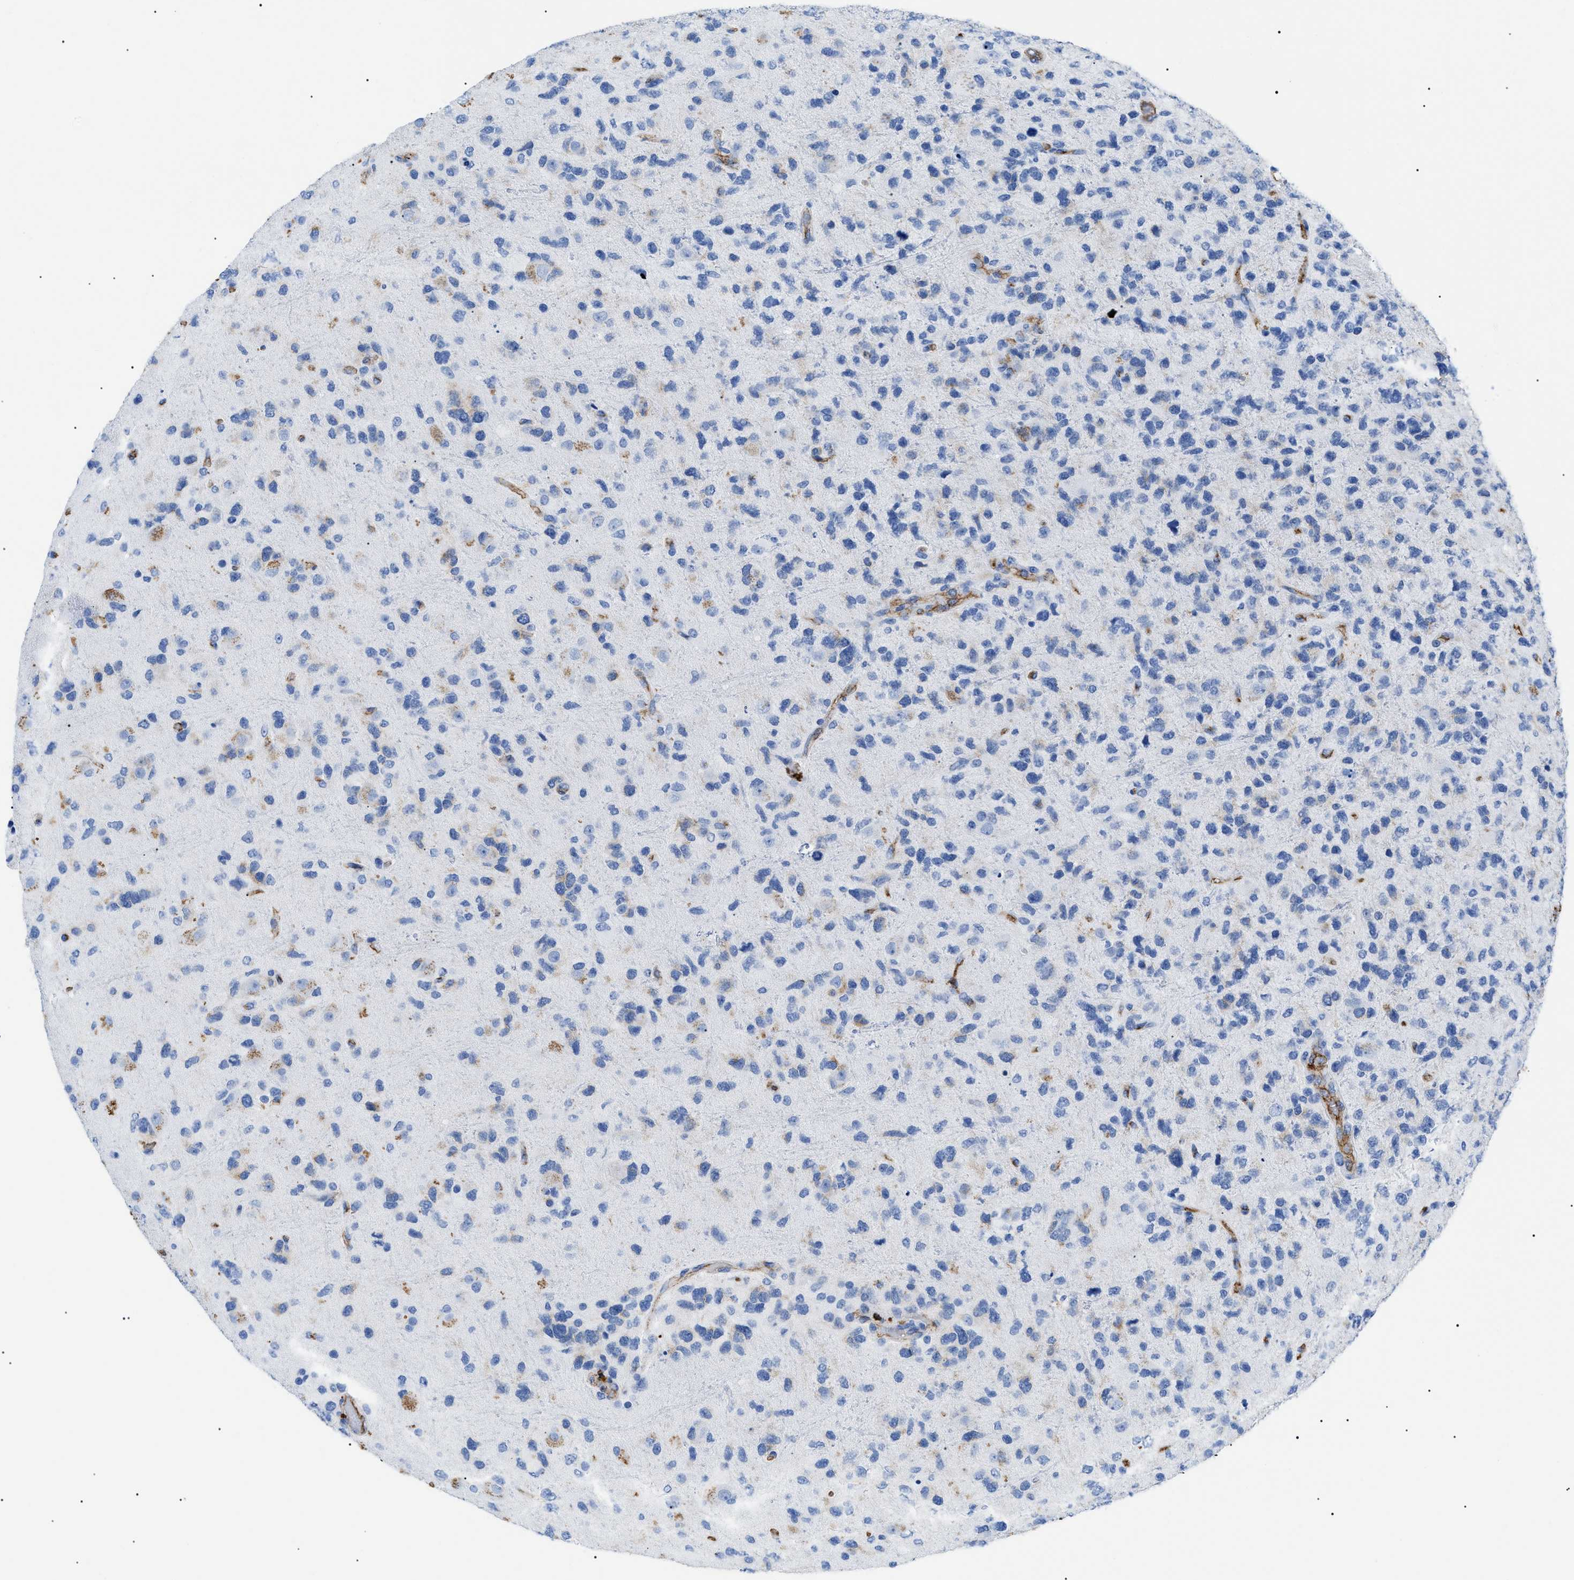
{"staining": {"intensity": "weak", "quantity": "<25%", "location": "cytoplasmic/membranous"}, "tissue": "glioma", "cell_type": "Tumor cells", "image_type": "cancer", "snomed": [{"axis": "morphology", "description": "Glioma, malignant, High grade"}, {"axis": "topography", "description": "Brain"}], "caption": "The immunohistochemistry image has no significant positivity in tumor cells of malignant glioma (high-grade) tissue.", "gene": "PODXL", "patient": {"sex": "female", "age": 58}}